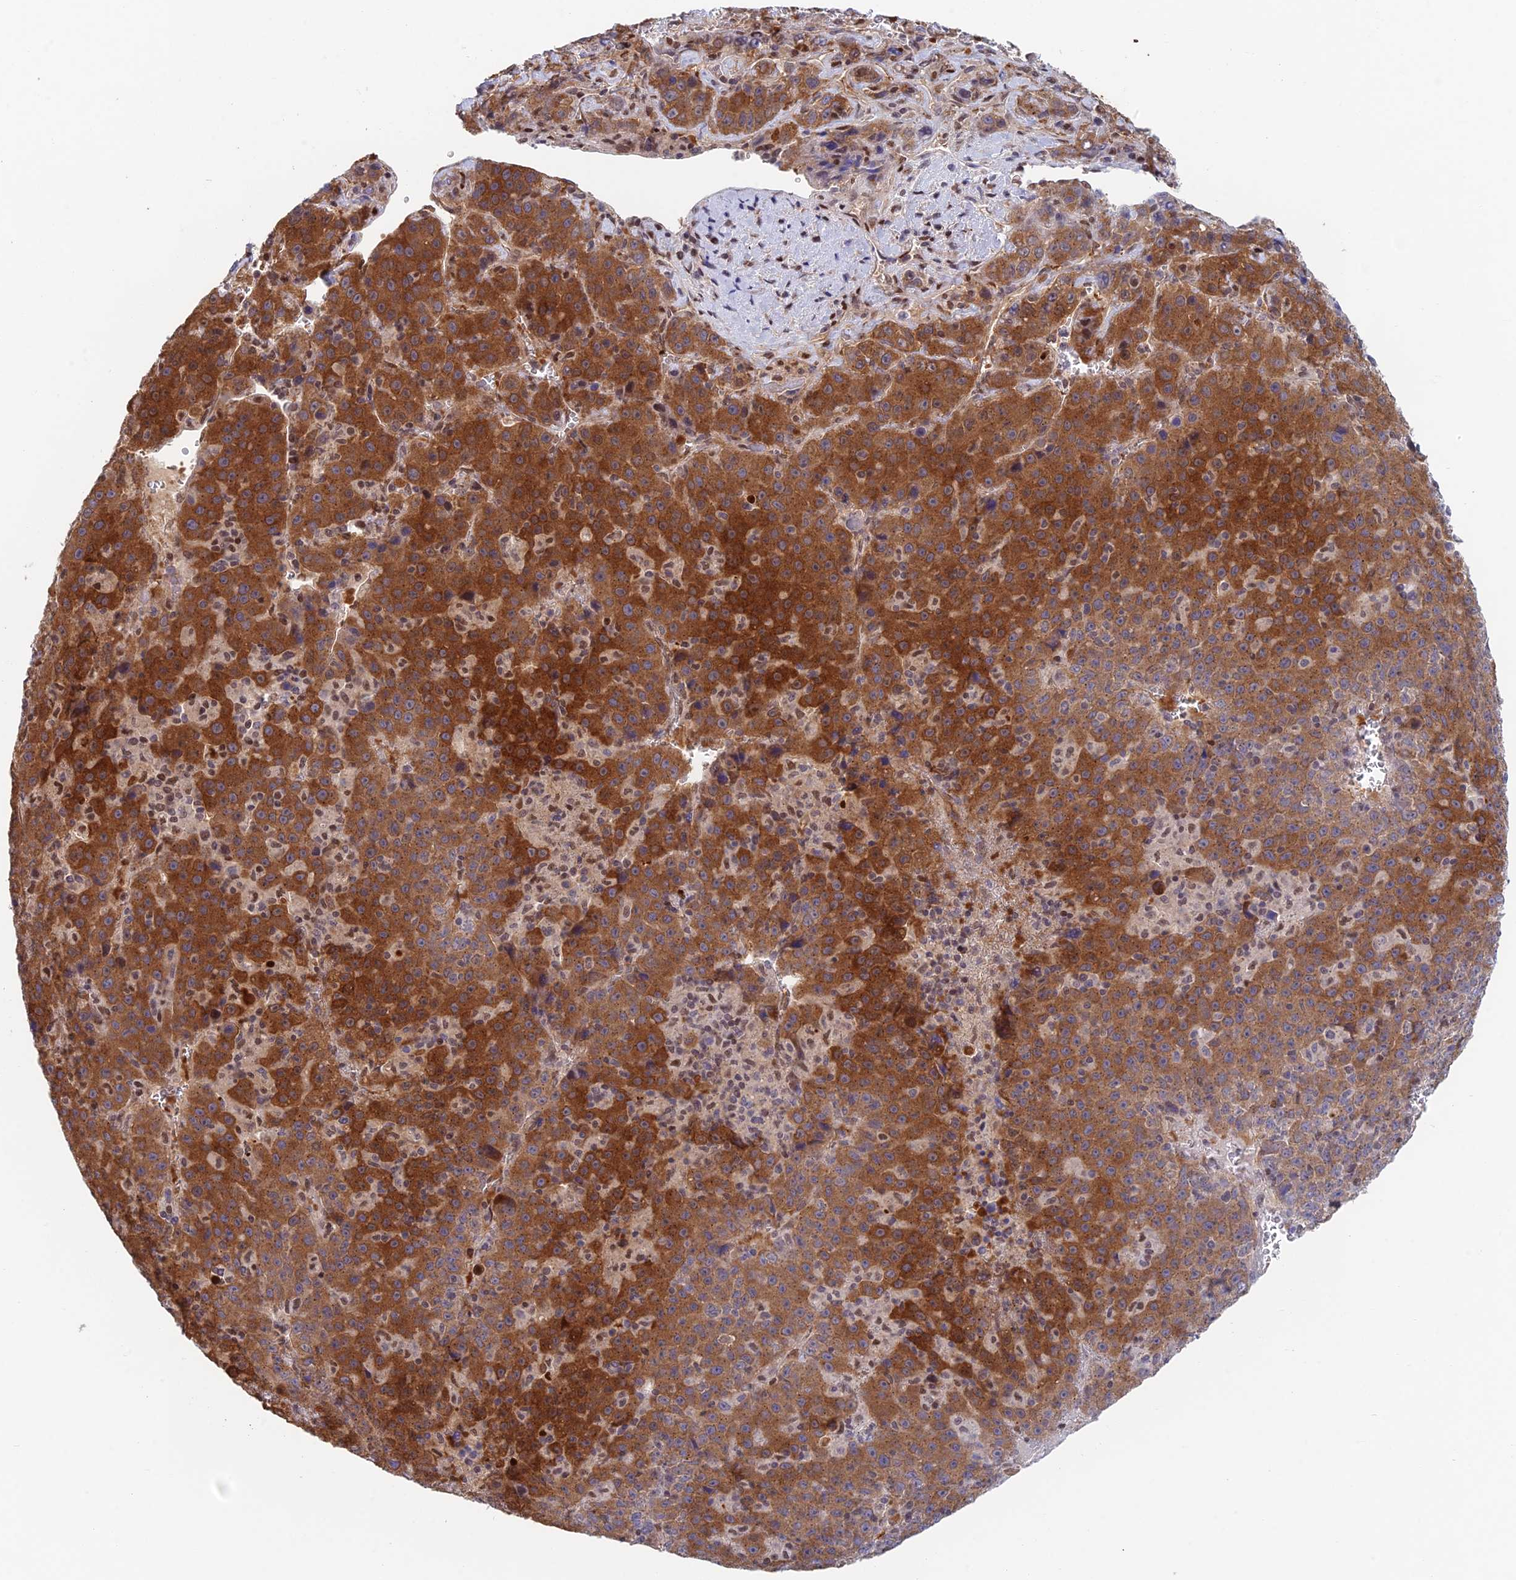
{"staining": {"intensity": "strong", "quantity": ">75%", "location": "cytoplasmic/membranous"}, "tissue": "liver cancer", "cell_type": "Tumor cells", "image_type": "cancer", "snomed": [{"axis": "morphology", "description": "Carcinoma, Hepatocellular, NOS"}, {"axis": "topography", "description": "Liver"}], "caption": "Immunohistochemical staining of hepatocellular carcinoma (liver) exhibits high levels of strong cytoplasmic/membranous staining in about >75% of tumor cells.", "gene": "MRPL17", "patient": {"sex": "female", "age": 53}}